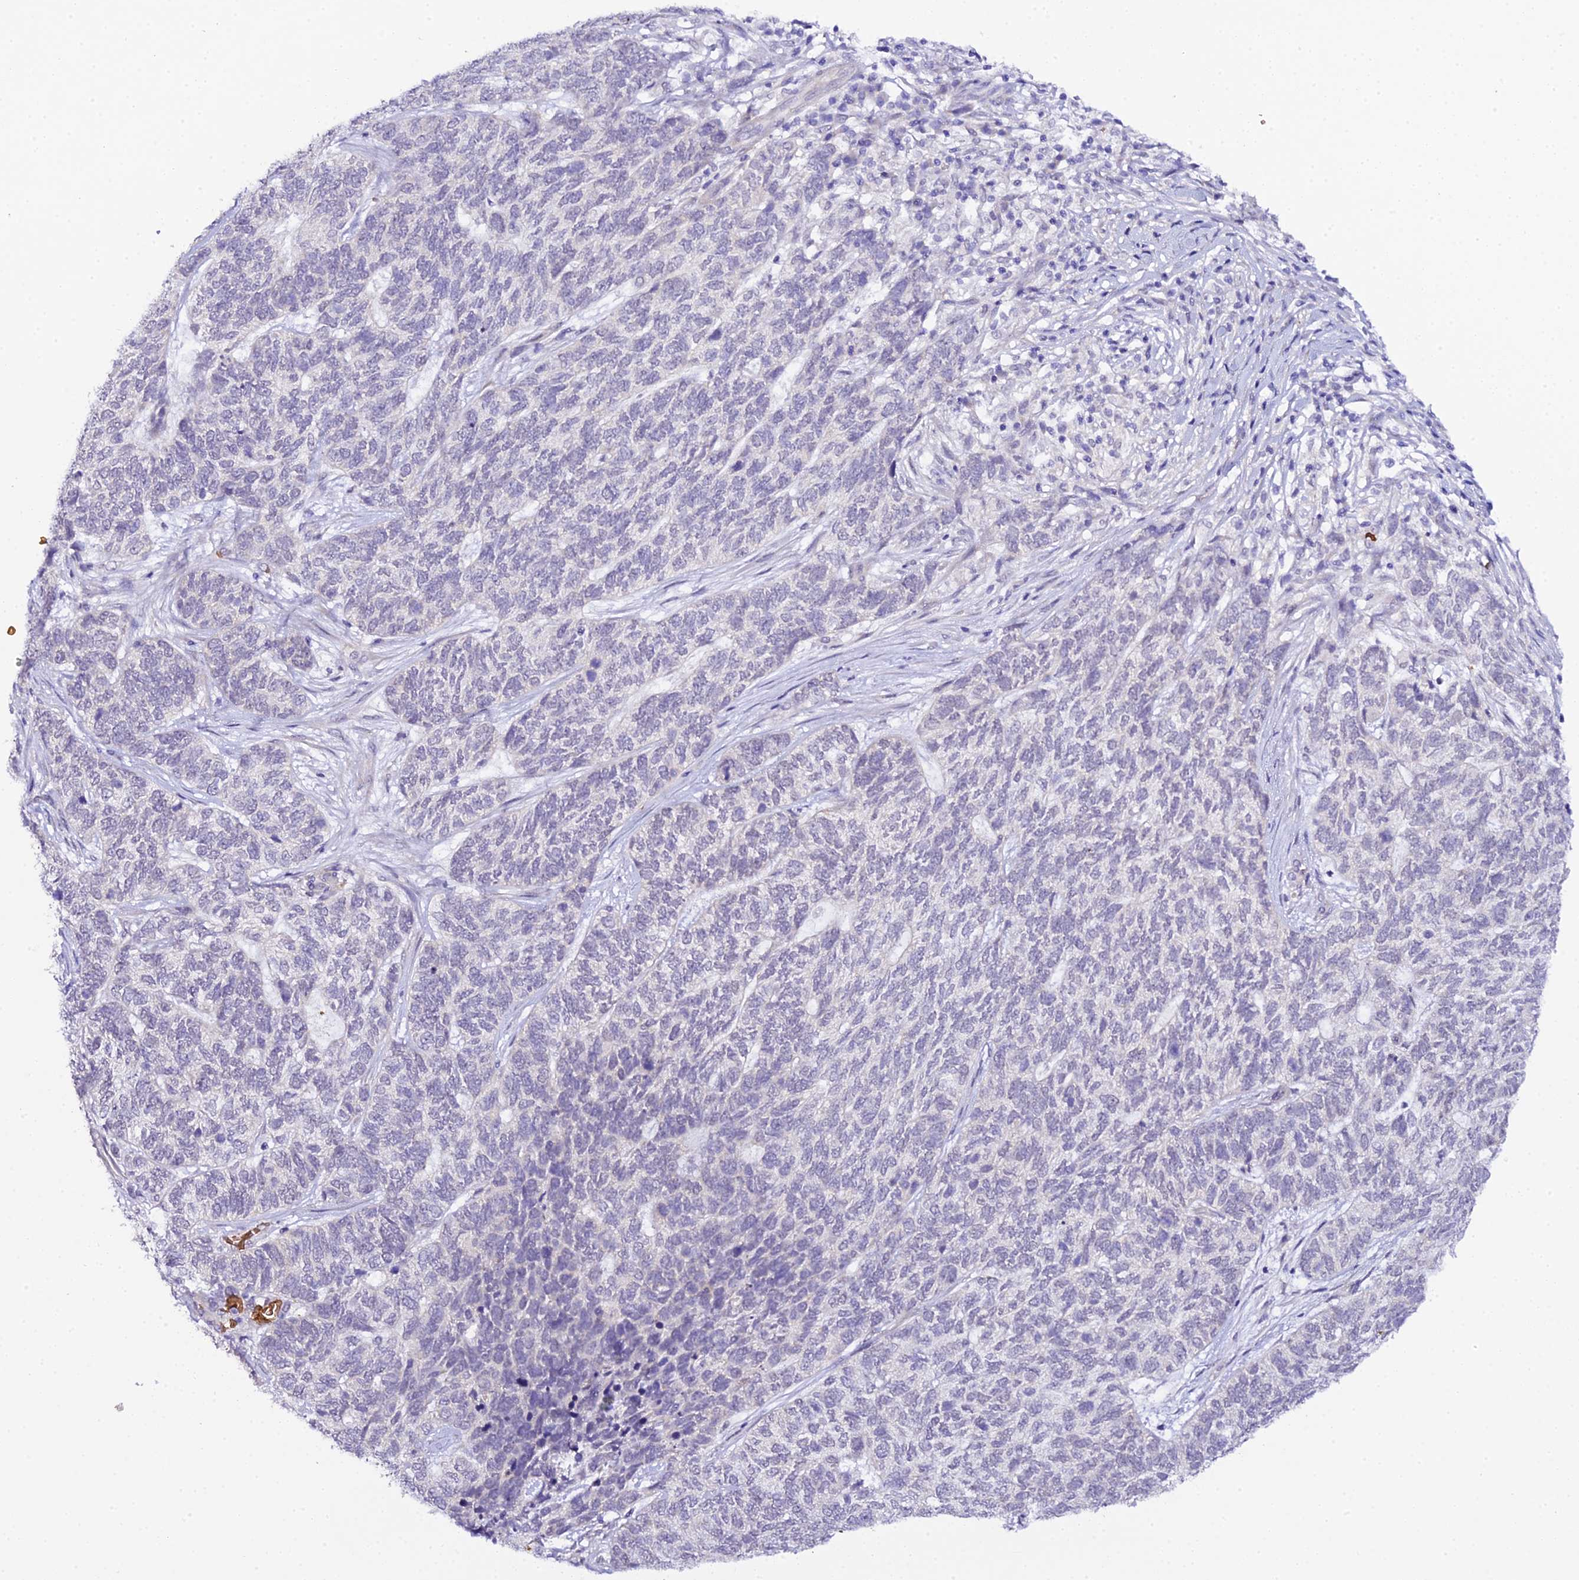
{"staining": {"intensity": "negative", "quantity": "none", "location": "none"}, "tissue": "skin cancer", "cell_type": "Tumor cells", "image_type": "cancer", "snomed": [{"axis": "morphology", "description": "Basal cell carcinoma"}, {"axis": "topography", "description": "Skin"}], "caption": "Immunohistochemistry (IHC) photomicrograph of skin cancer stained for a protein (brown), which displays no staining in tumor cells.", "gene": "CFAP45", "patient": {"sex": "female", "age": 65}}